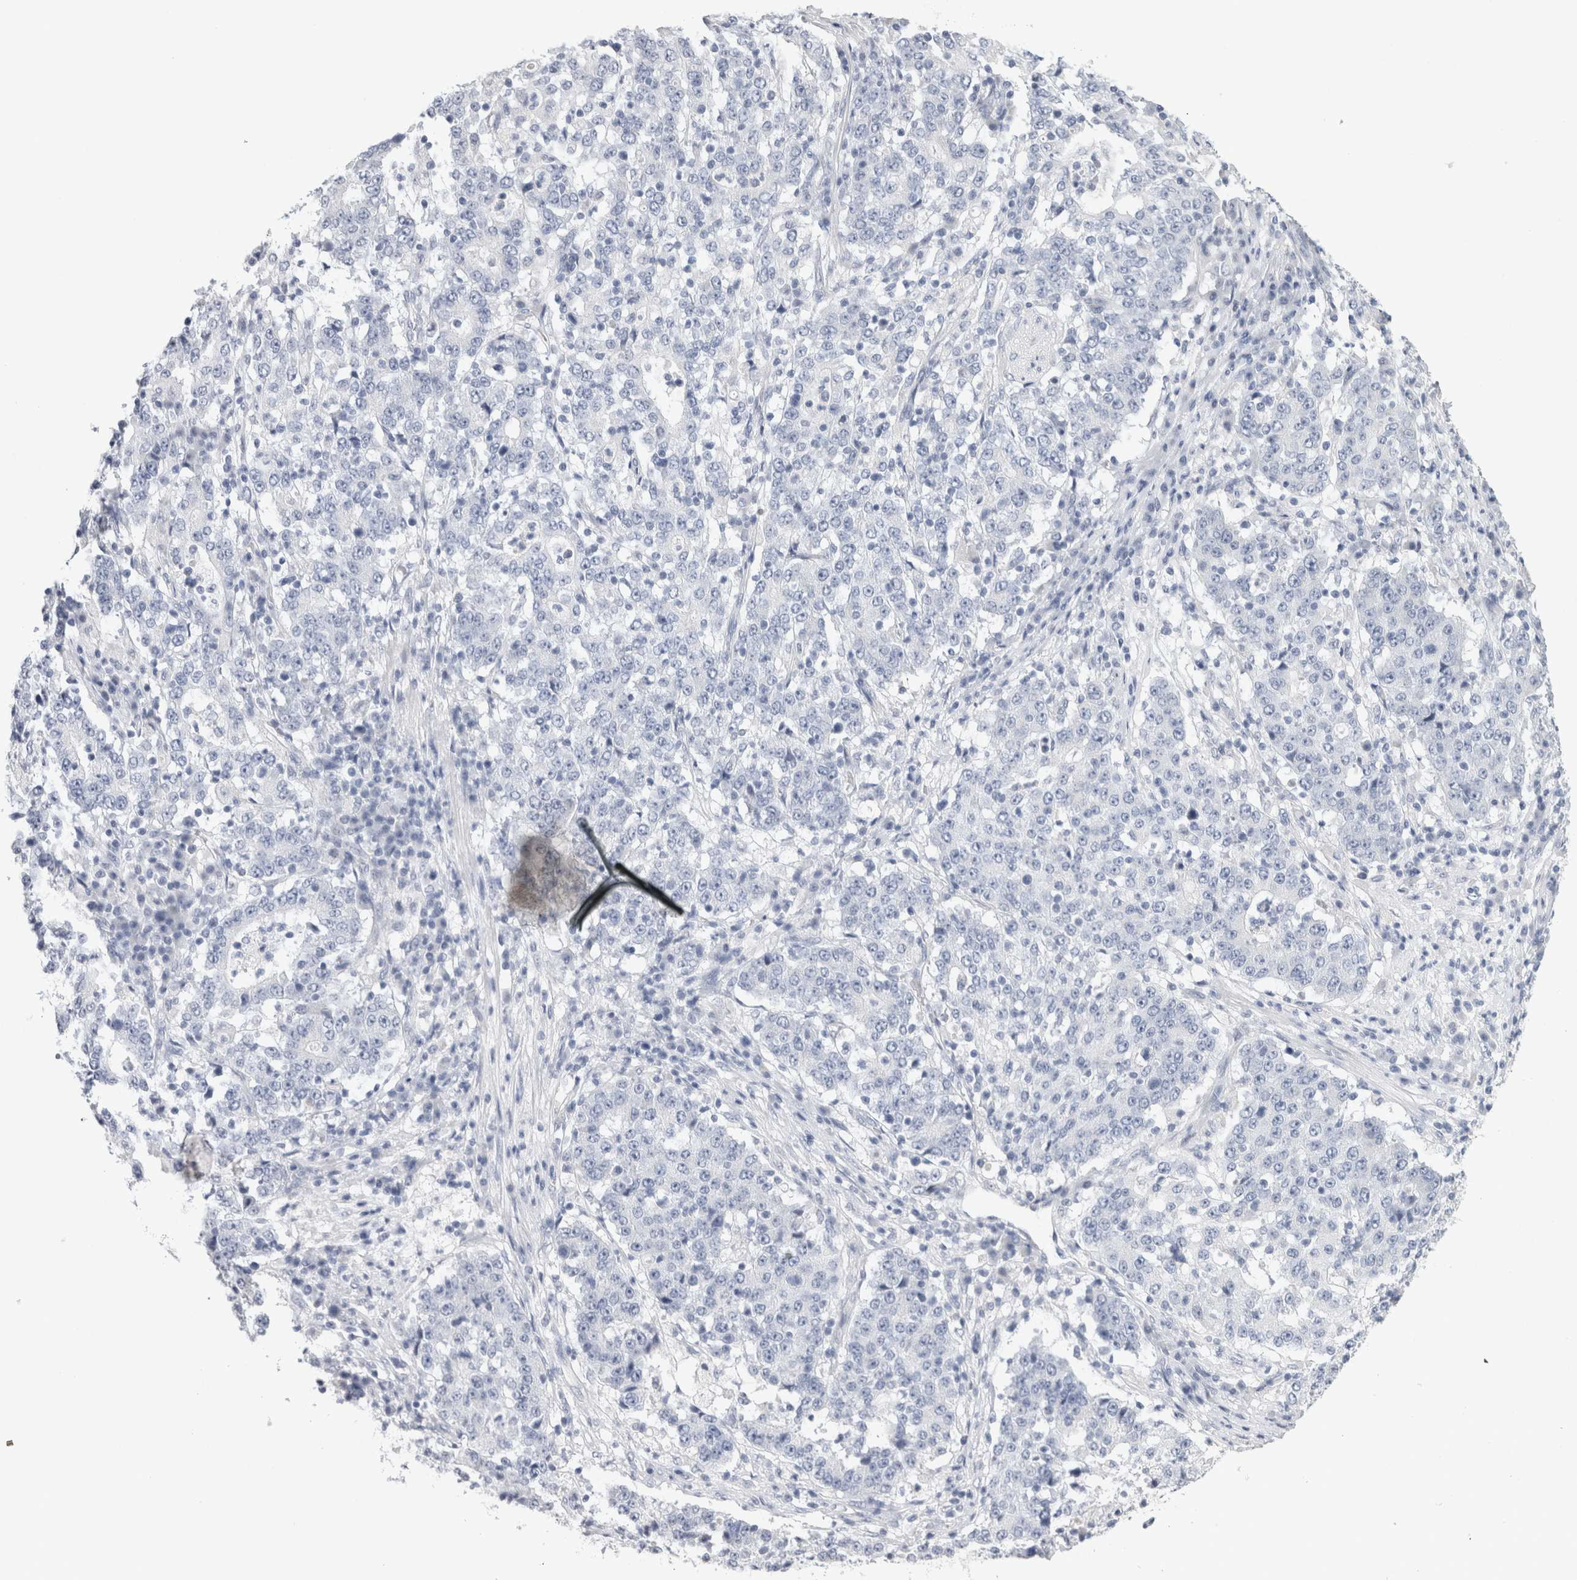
{"staining": {"intensity": "negative", "quantity": "none", "location": "none"}, "tissue": "stomach cancer", "cell_type": "Tumor cells", "image_type": "cancer", "snomed": [{"axis": "morphology", "description": "Adenocarcinoma, NOS"}, {"axis": "topography", "description": "Stomach"}], "caption": "DAB (3,3'-diaminobenzidine) immunohistochemical staining of adenocarcinoma (stomach) displays no significant staining in tumor cells. (DAB (3,3'-diaminobenzidine) immunohistochemistry (IHC) visualized using brightfield microscopy, high magnification).", "gene": "TONSL", "patient": {"sex": "male", "age": 59}}